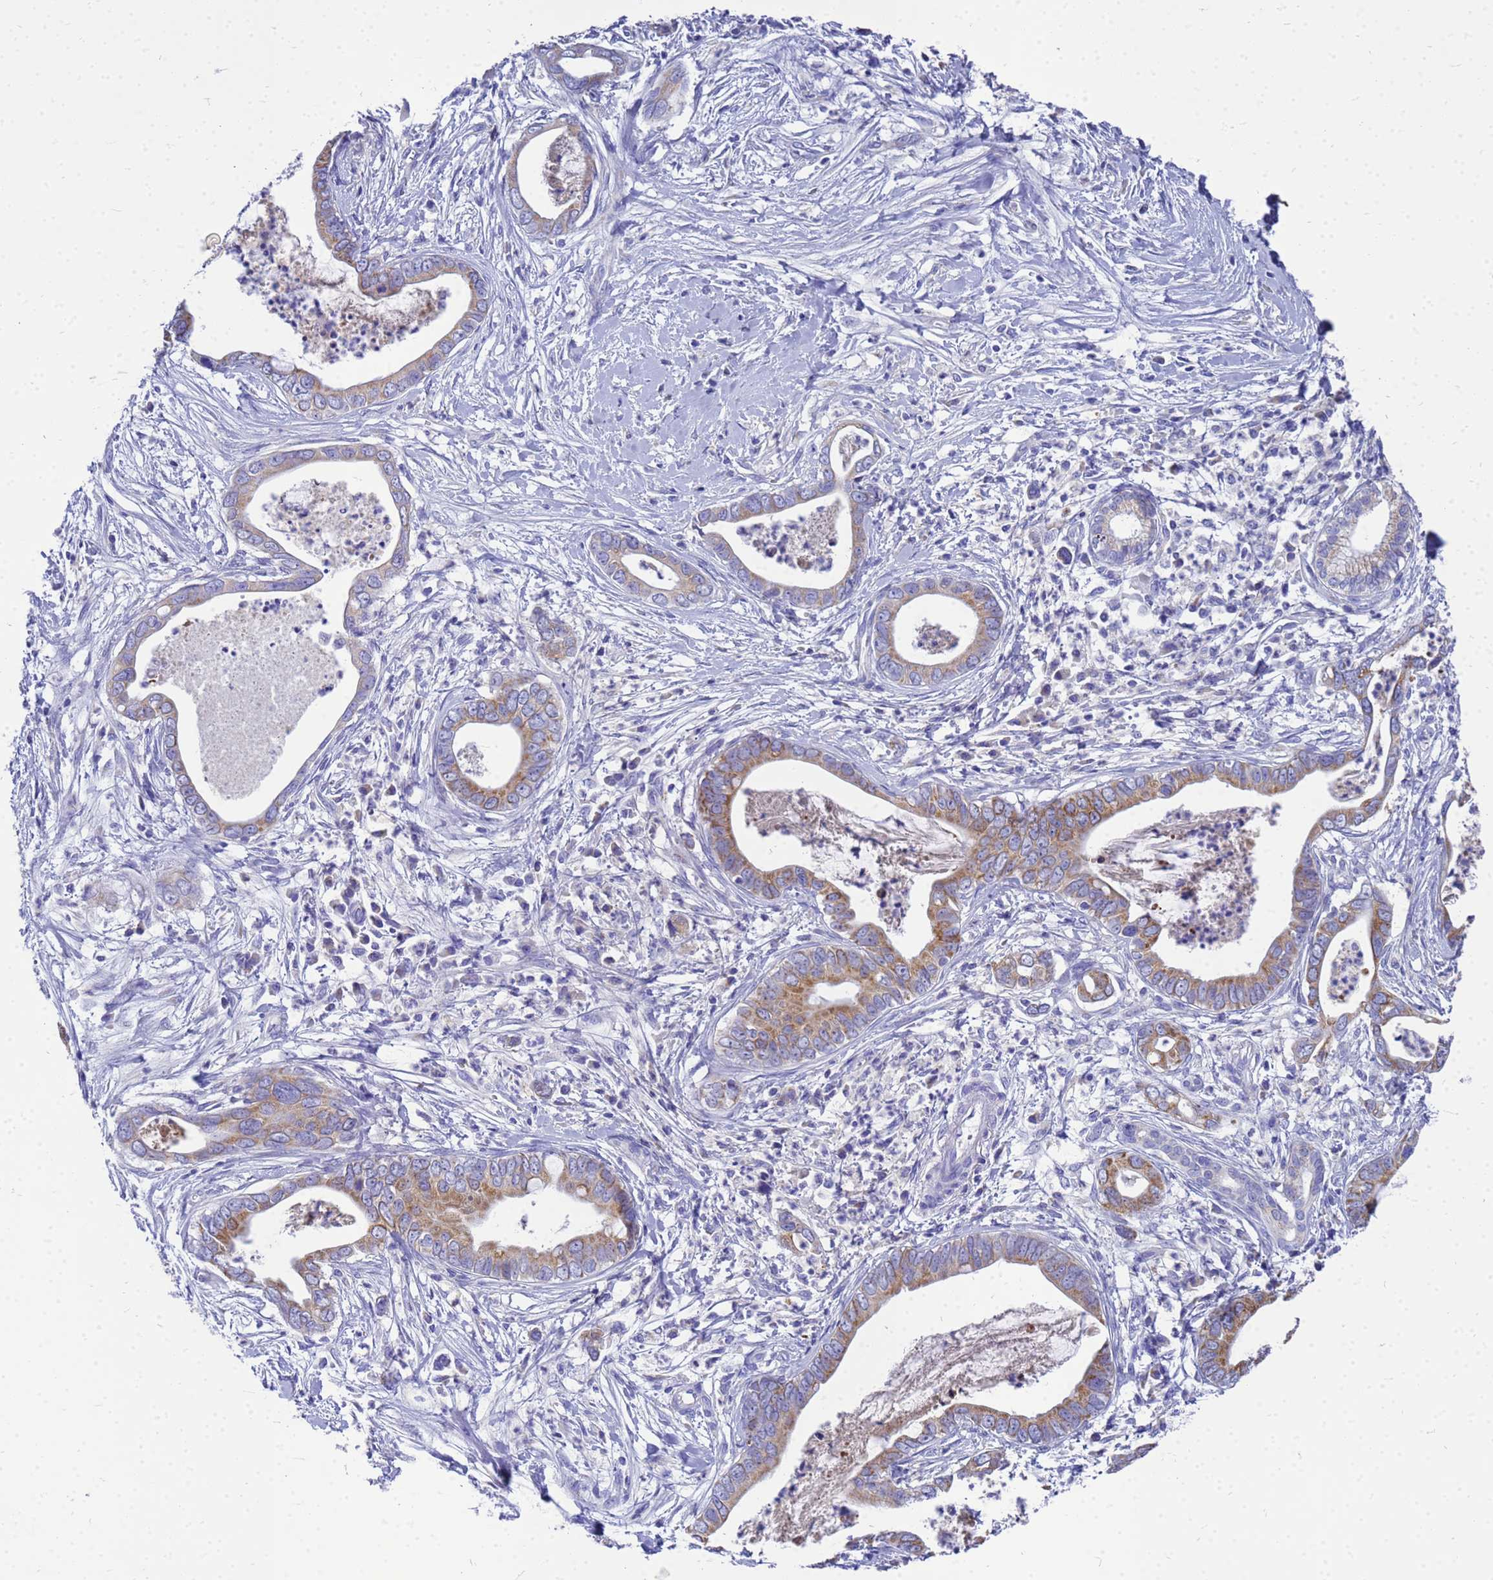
{"staining": {"intensity": "moderate", "quantity": "25%-75%", "location": "cytoplasmic/membranous"}, "tissue": "pancreatic cancer", "cell_type": "Tumor cells", "image_type": "cancer", "snomed": [{"axis": "morphology", "description": "Adenocarcinoma, NOS"}, {"axis": "topography", "description": "Pancreas"}], "caption": "Immunohistochemical staining of human pancreatic adenocarcinoma reveals moderate cytoplasmic/membranous protein staining in approximately 25%-75% of tumor cells. The staining was performed using DAB (3,3'-diaminobenzidine) to visualize the protein expression in brown, while the nuclei were stained in blue with hematoxylin (Magnification: 20x).", "gene": "OR52E2", "patient": {"sex": "male", "age": 75}}